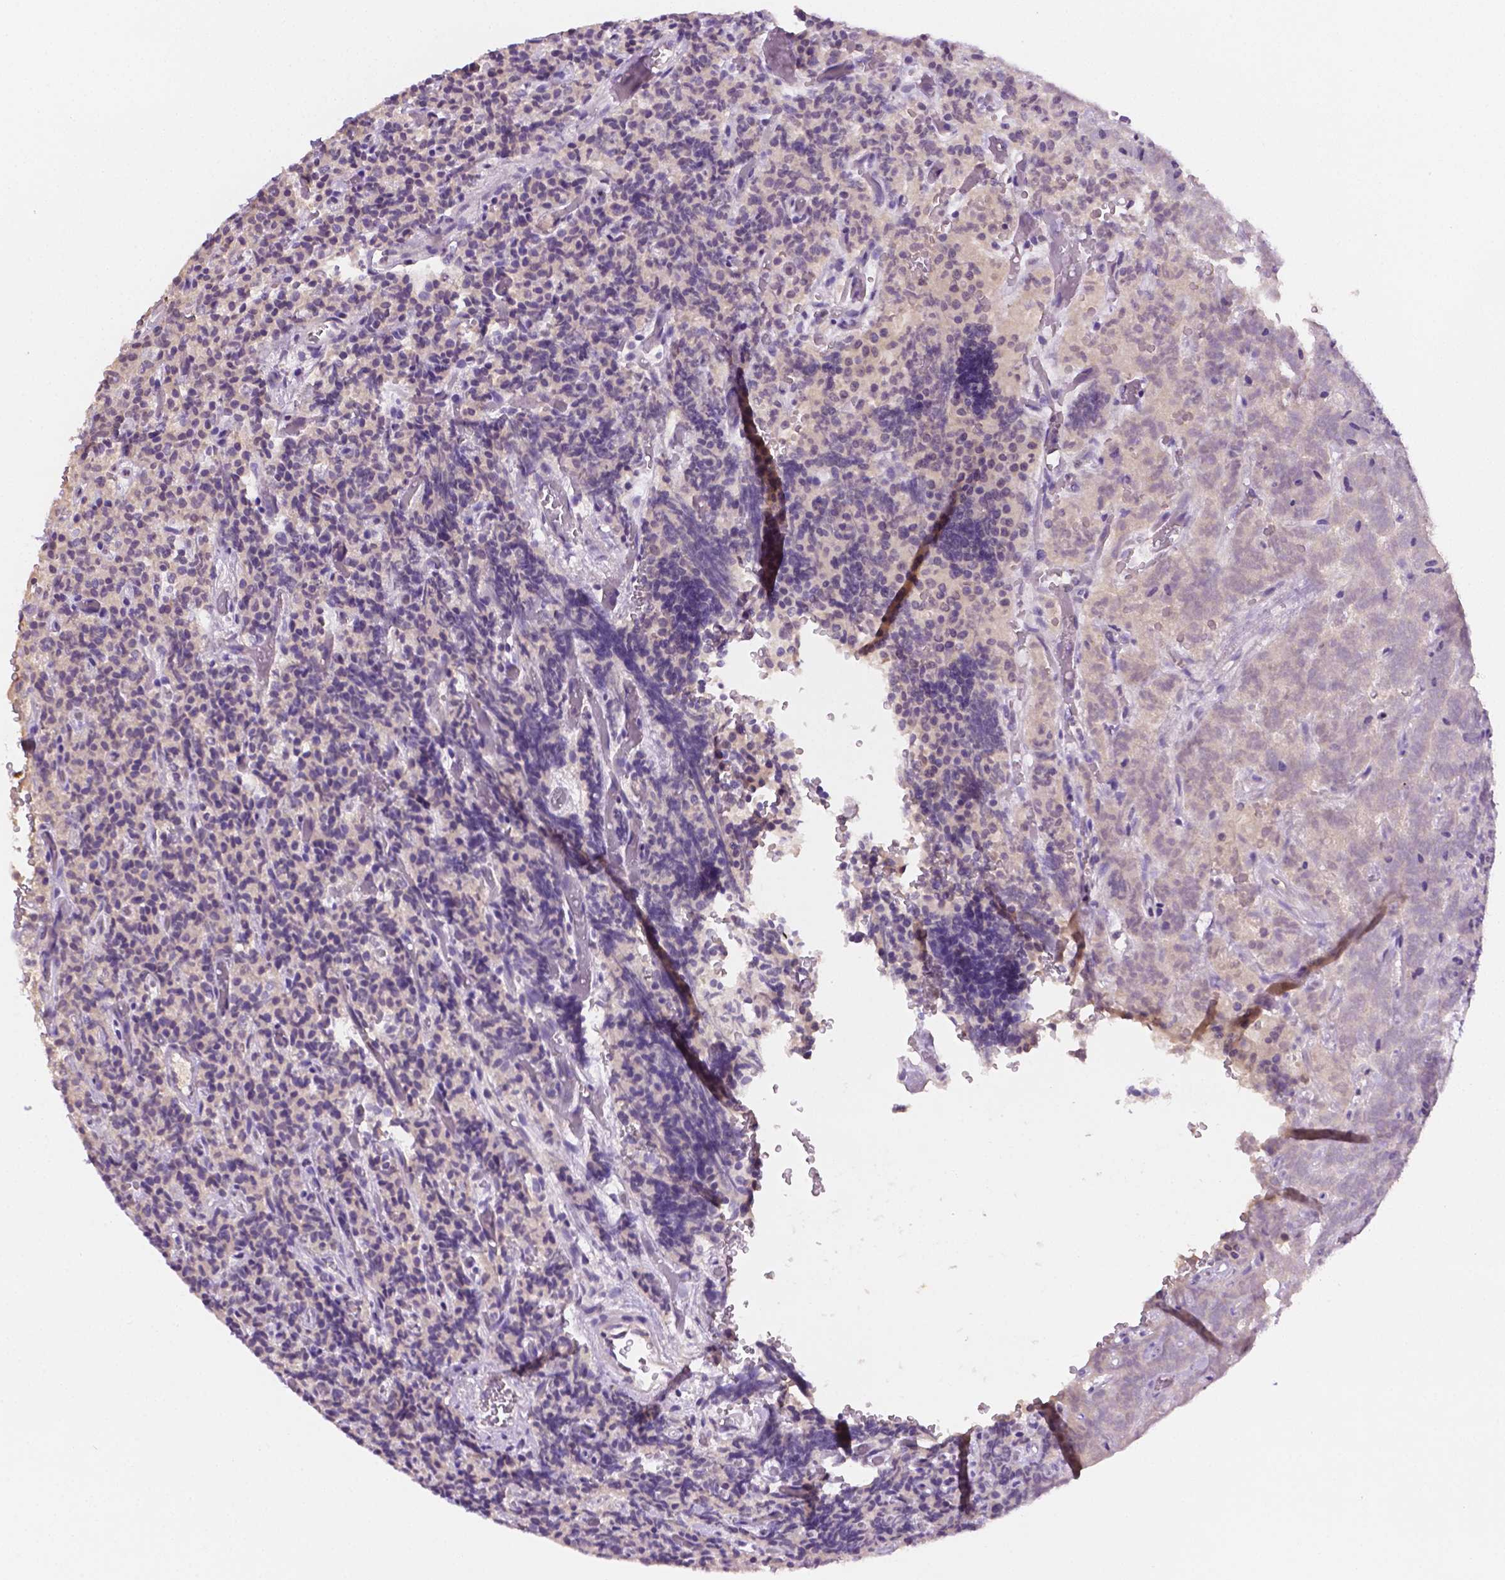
{"staining": {"intensity": "negative", "quantity": "none", "location": "none"}, "tissue": "carcinoid", "cell_type": "Tumor cells", "image_type": "cancer", "snomed": [{"axis": "morphology", "description": "Carcinoid, malignant, NOS"}, {"axis": "topography", "description": "Pancreas"}], "caption": "Immunohistochemical staining of human carcinoid shows no significant positivity in tumor cells. Brightfield microscopy of immunohistochemistry stained with DAB (3,3'-diaminobenzidine) (brown) and hematoxylin (blue), captured at high magnification.", "gene": "MROH6", "patient": {"sex": "male", "age": 36}}